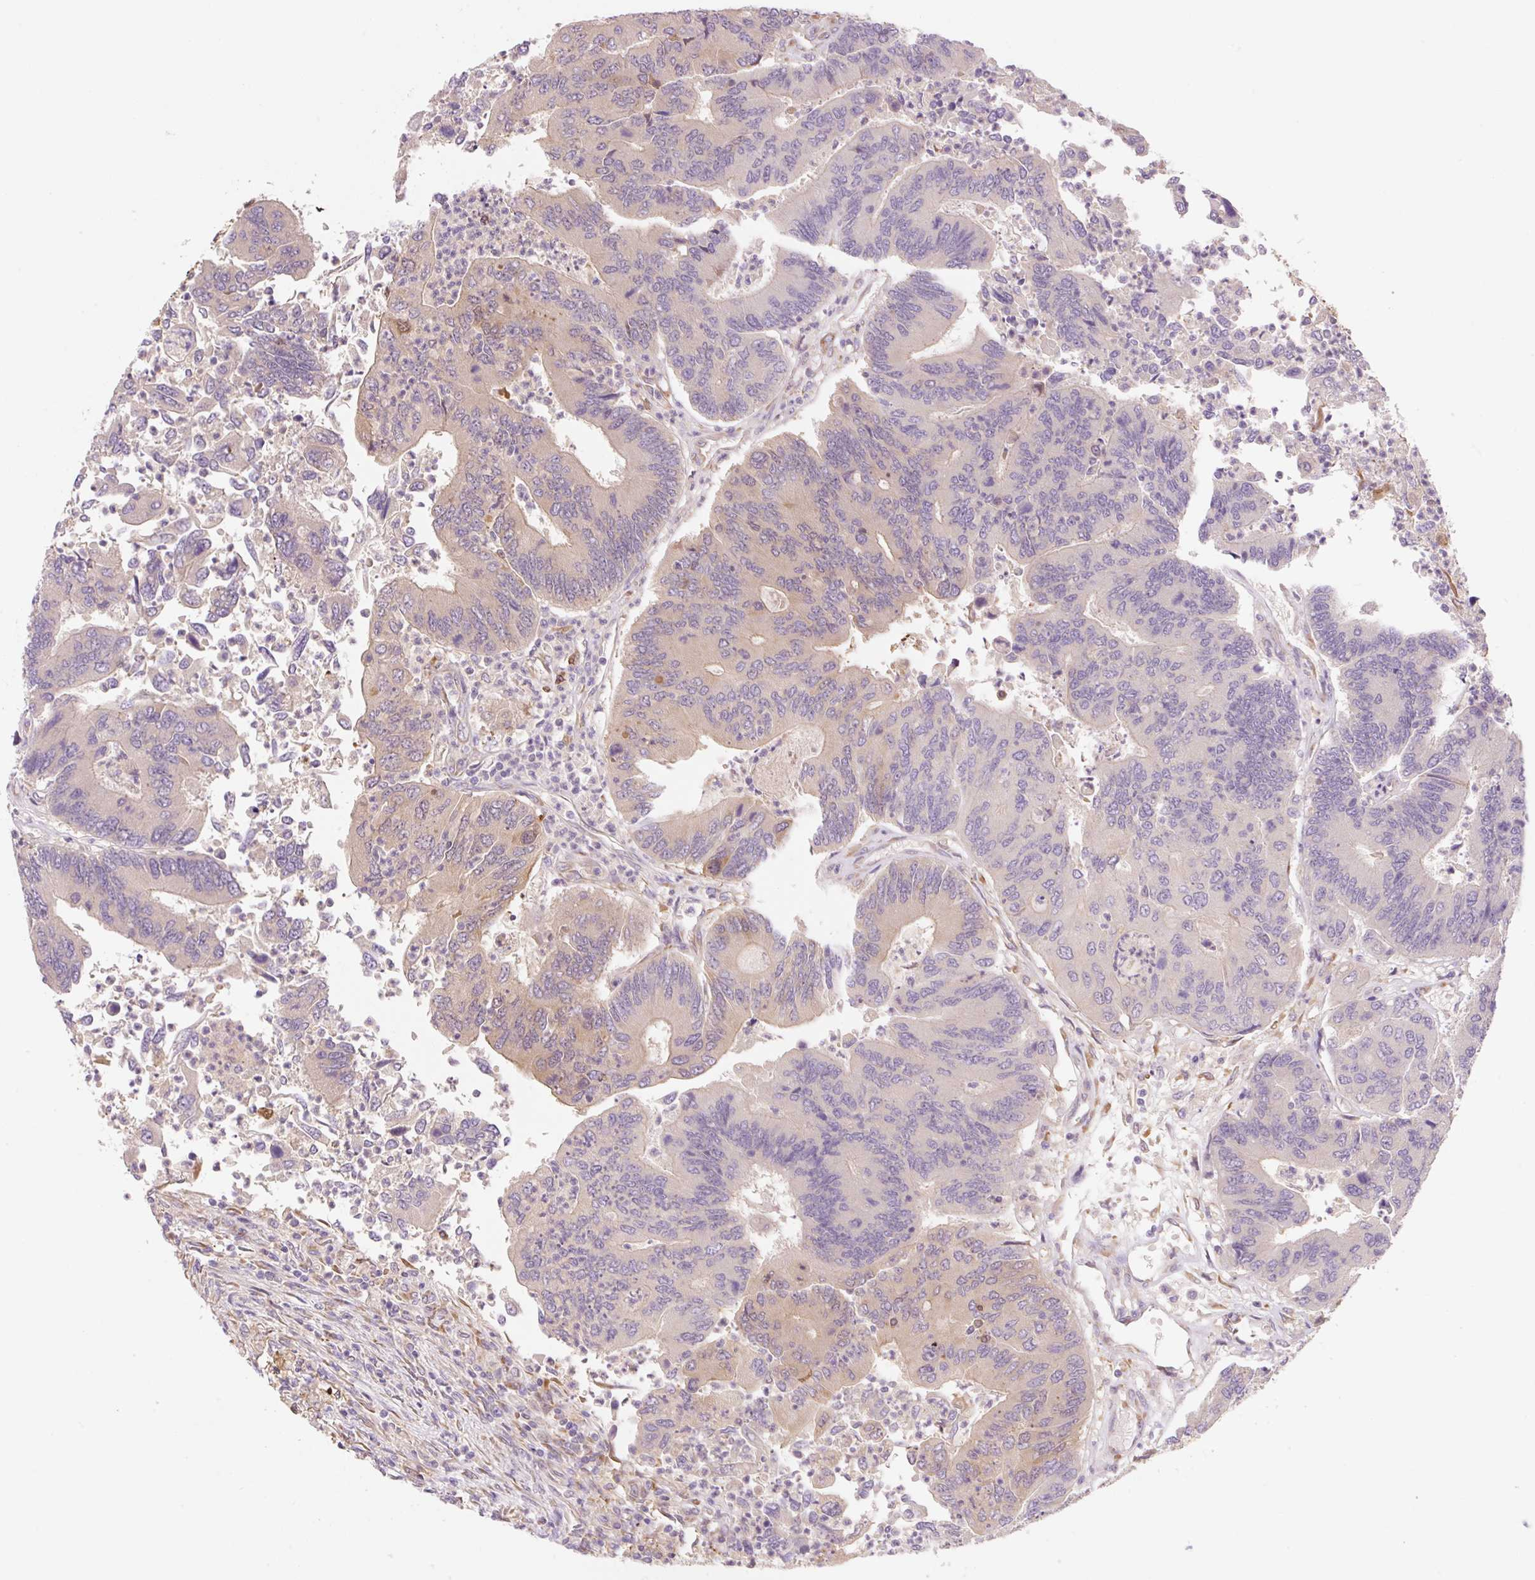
{"staining": {"intensity": "weak", "quantity": "<25%", "location": "cytoplasmic/membranous"}, "tissue": "colorectal cancer", "cell_type": "Tumor cells", "image_type": "cancer", "snomed": [{"axis": "morphology", "description": "Adenocarcinoma, NOS"}, {"axis": "topography", "description": "Colon"}], "caption": "Adenocarcinoma (colorectal) was stained to show a protein in brown. There is no significant expression in tumor cells.", "gene": "FABP5", "patient": {"sex": "female", "age": 67}}